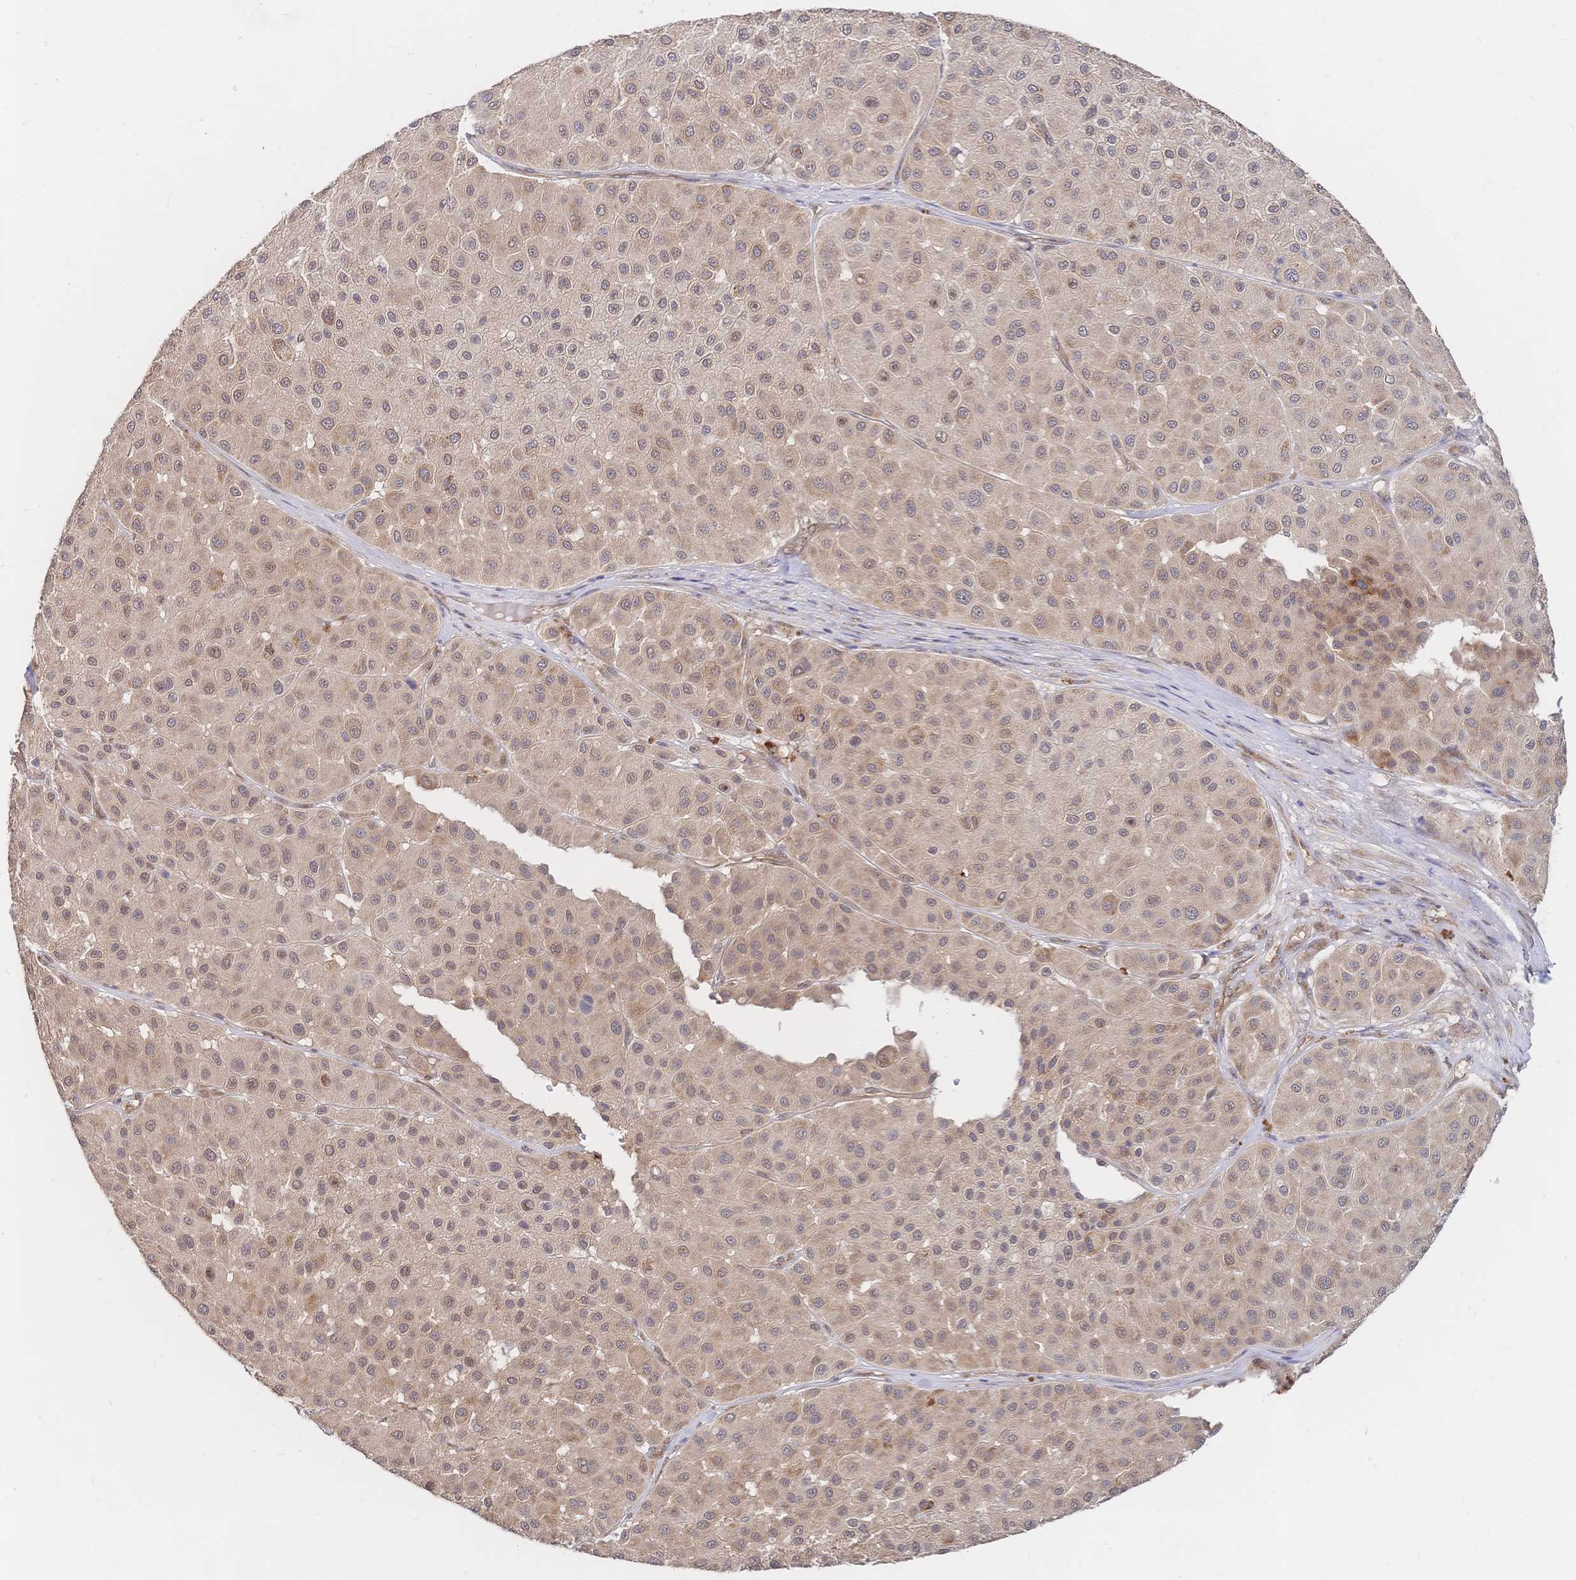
{"staining": {"intensity": "weak", "quantity": ">75%", "location": "cytoplasmic/membranous,nuclear"}, "tissue": "melanoma", "cell_type": "Tumor cells", "image_type": "cancer", "snomed": [{"axis": "morphology", "description": "Malignant melanoma, Metastatic site"}, {"axis": "topography", "description": "Smooth muscle"}], "caption": "Protein analysis of malignant melanoma (metastatic site) tissue demonstrates weak cytoplasmic/membranous and nuclear expression in approximately >75% of tumor cells. (DAB (3,3'-diaminobenzidine) = brown stain, brightfield microscopy at high magnification).", "gene": "LMO4", "patient": {"sex": "male", "age": 41}}